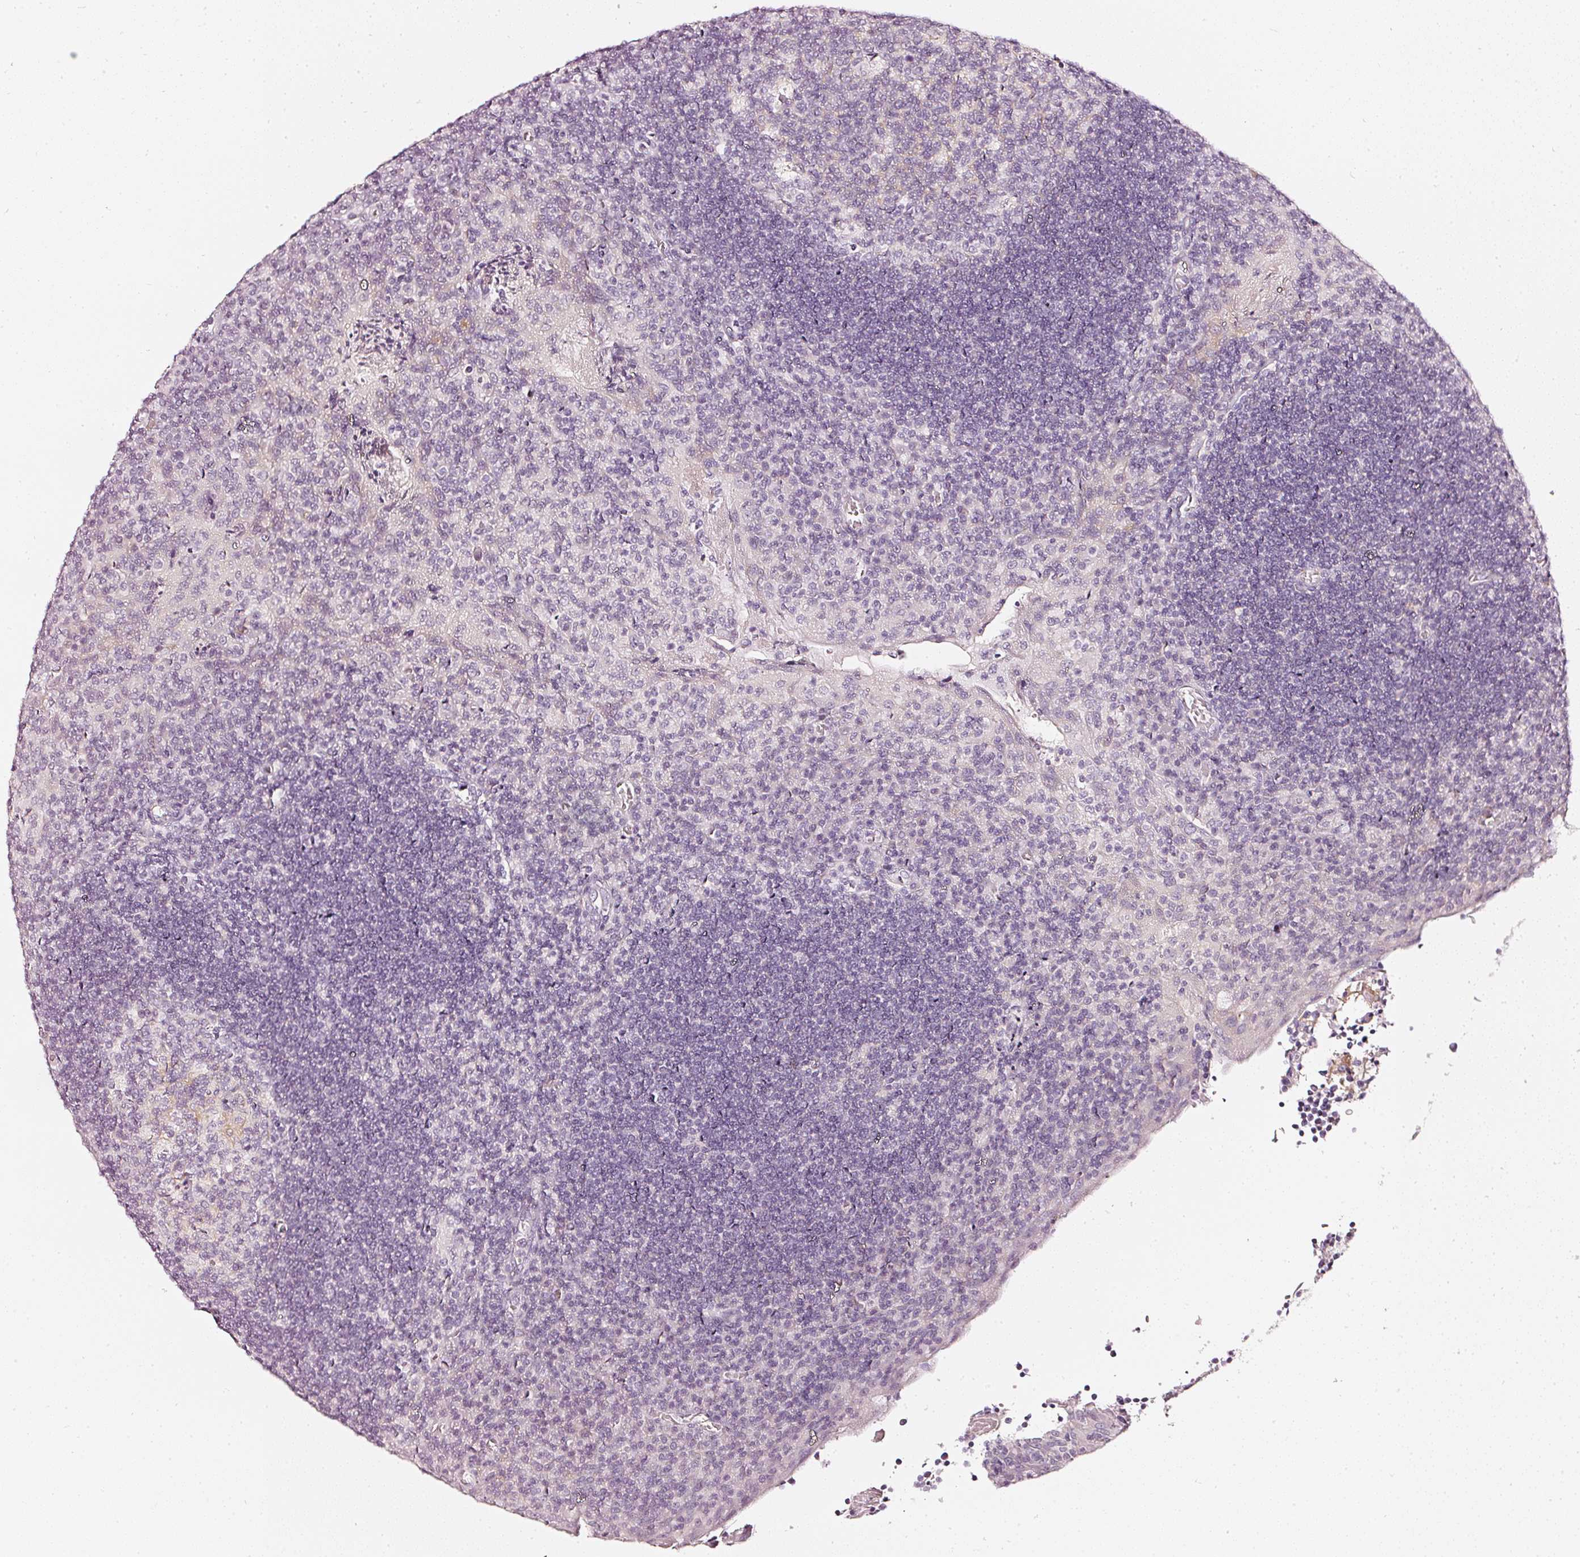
{"staining": {"intensity": "weak", "quantity": "<25%", "location": "cytoplasmic/membranous"}, "tissue": "tonsil", "cell_type": "Germinal center cells", "image_type": "normal", "snomed": [{"axis": "morphology", "description": "Normal tissue, NOS"}, {"axis": "topography", "description": "Tonsil"}], "caption": "Protein analysis of unremarkable tonsil reveals no significant staining in germinal center cells. The staining was performed using DAB to visualize the protein expression in brown, while the nuclei were stained in blue with hematoxylin (Magnification: 20x).", "gene": "CNP", "patient": {"sex": "male", "age": 17}}